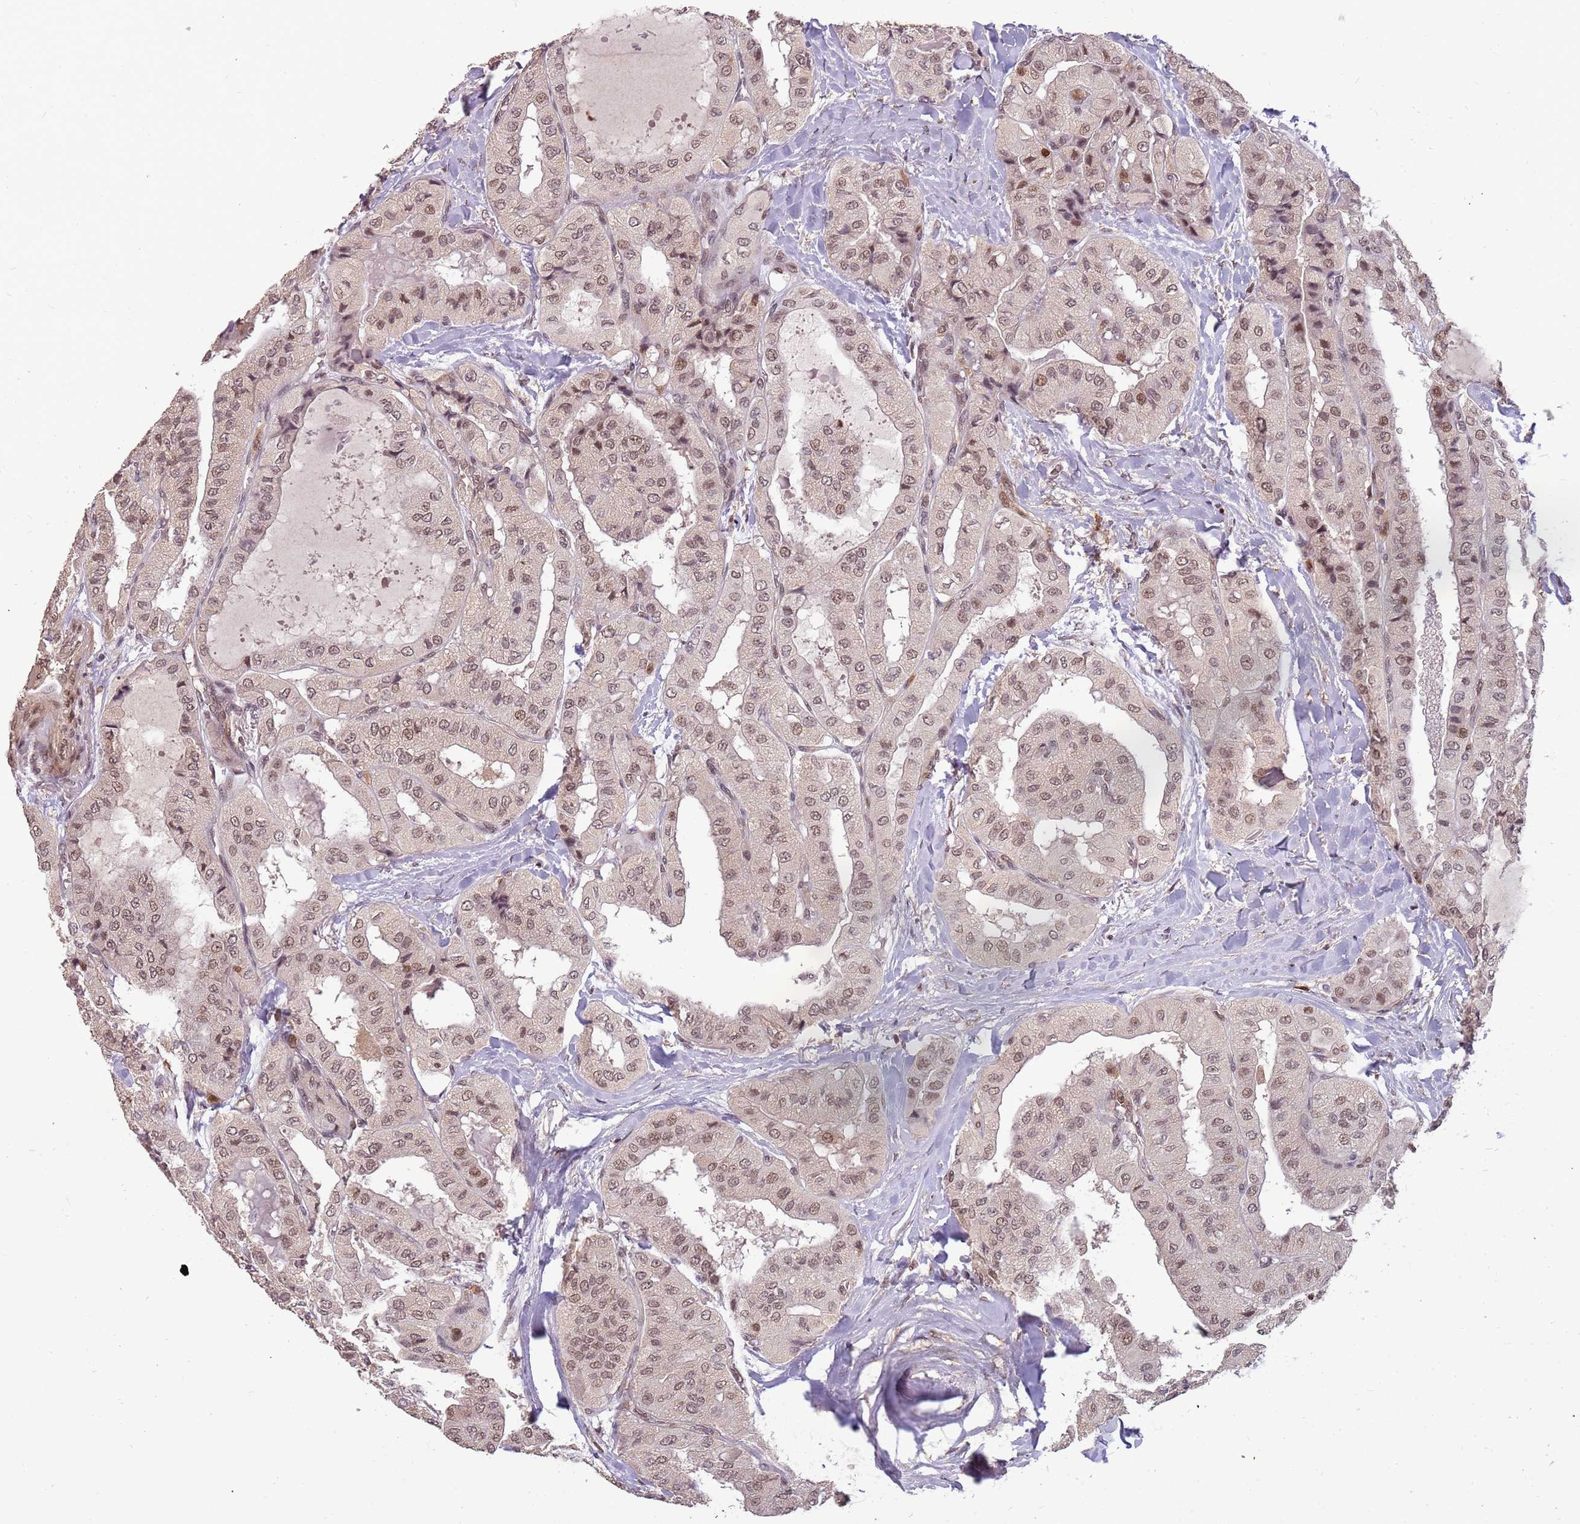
{"staining": {"intensity": "weak", "quantity": ">75%", "location": "nuclear"}, "tissue": "thyroid cancer", "cell_type": "Tumor cells", "image_type": "cancer", "snomed": [{"axis": "morphology", "description": "Papillary adenocarcinoma, NOS"}, {"axis": "topography", "description": "Thyroid gland"}], "caption": "Papillary adenocarcinoma (thyroid) was stained to show a protein in brown. There is low levels of weak nuclear staining in approximately >75% of tumor cells. (Brightfield microscopy of DAB IHC at high magnification).", "gene": "GBP2", "patient": {"sex": "female", "age": 59}}